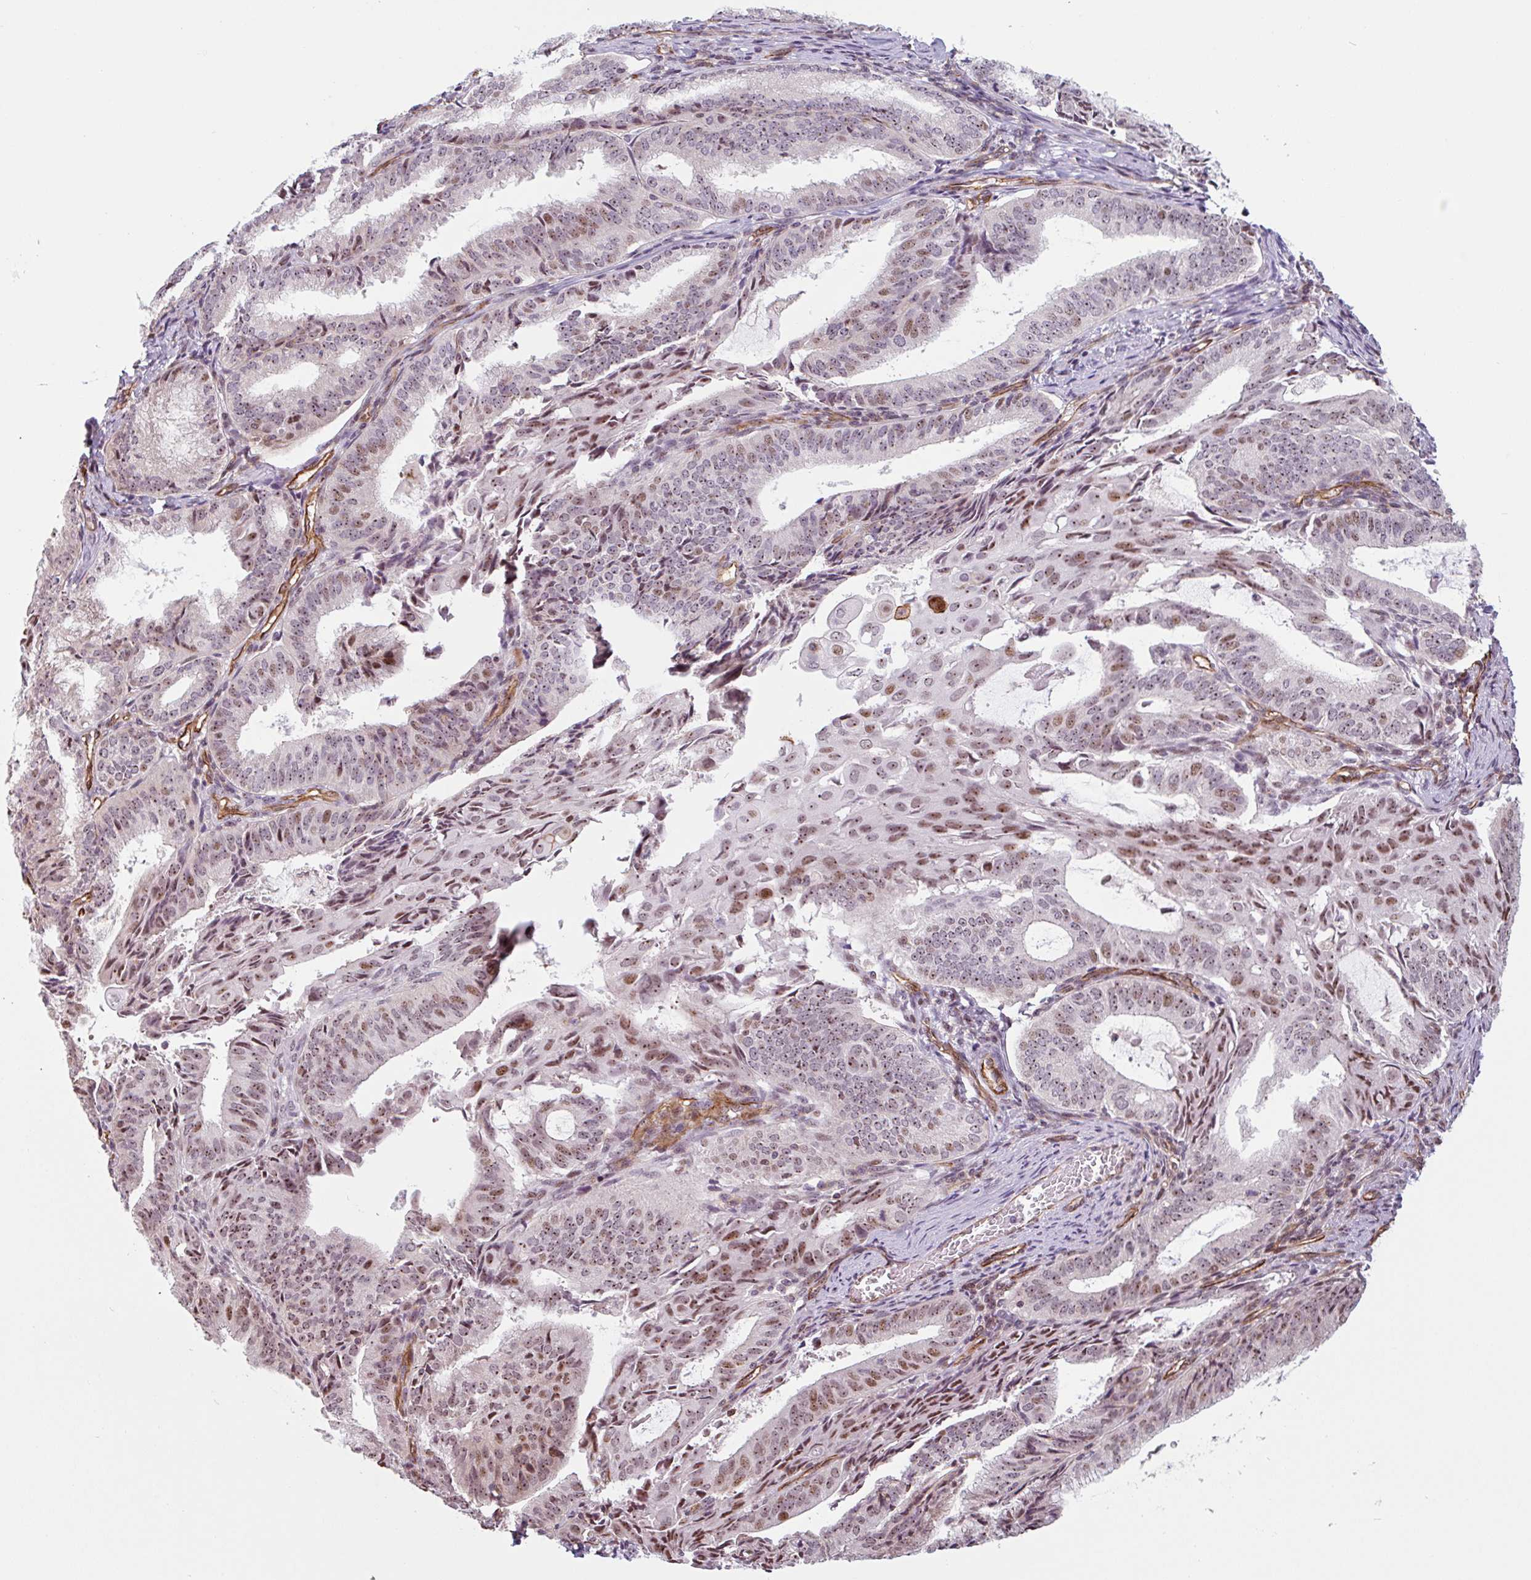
{"staining": {"intensity": "moderate", "quantity": "25%-75%", "location": "nuclear"}, "tissue": "endometrial cancer", "cell_type": "Tumor cells", "image_type": "cancer", "snomed": [{"axis": "morphology", "description": "Adenocarcinoma, NOS"}, {"axis": "topography", "description": "Endometrium"}], "caption": "Protein analysis of endometrial adenocarcinoma tissue demonstrates moderate nuclear expression in approximately 25%-75% of tumor cells.", "gene": "ZNF689", "patient": {"sex": "female", "age": 49}}